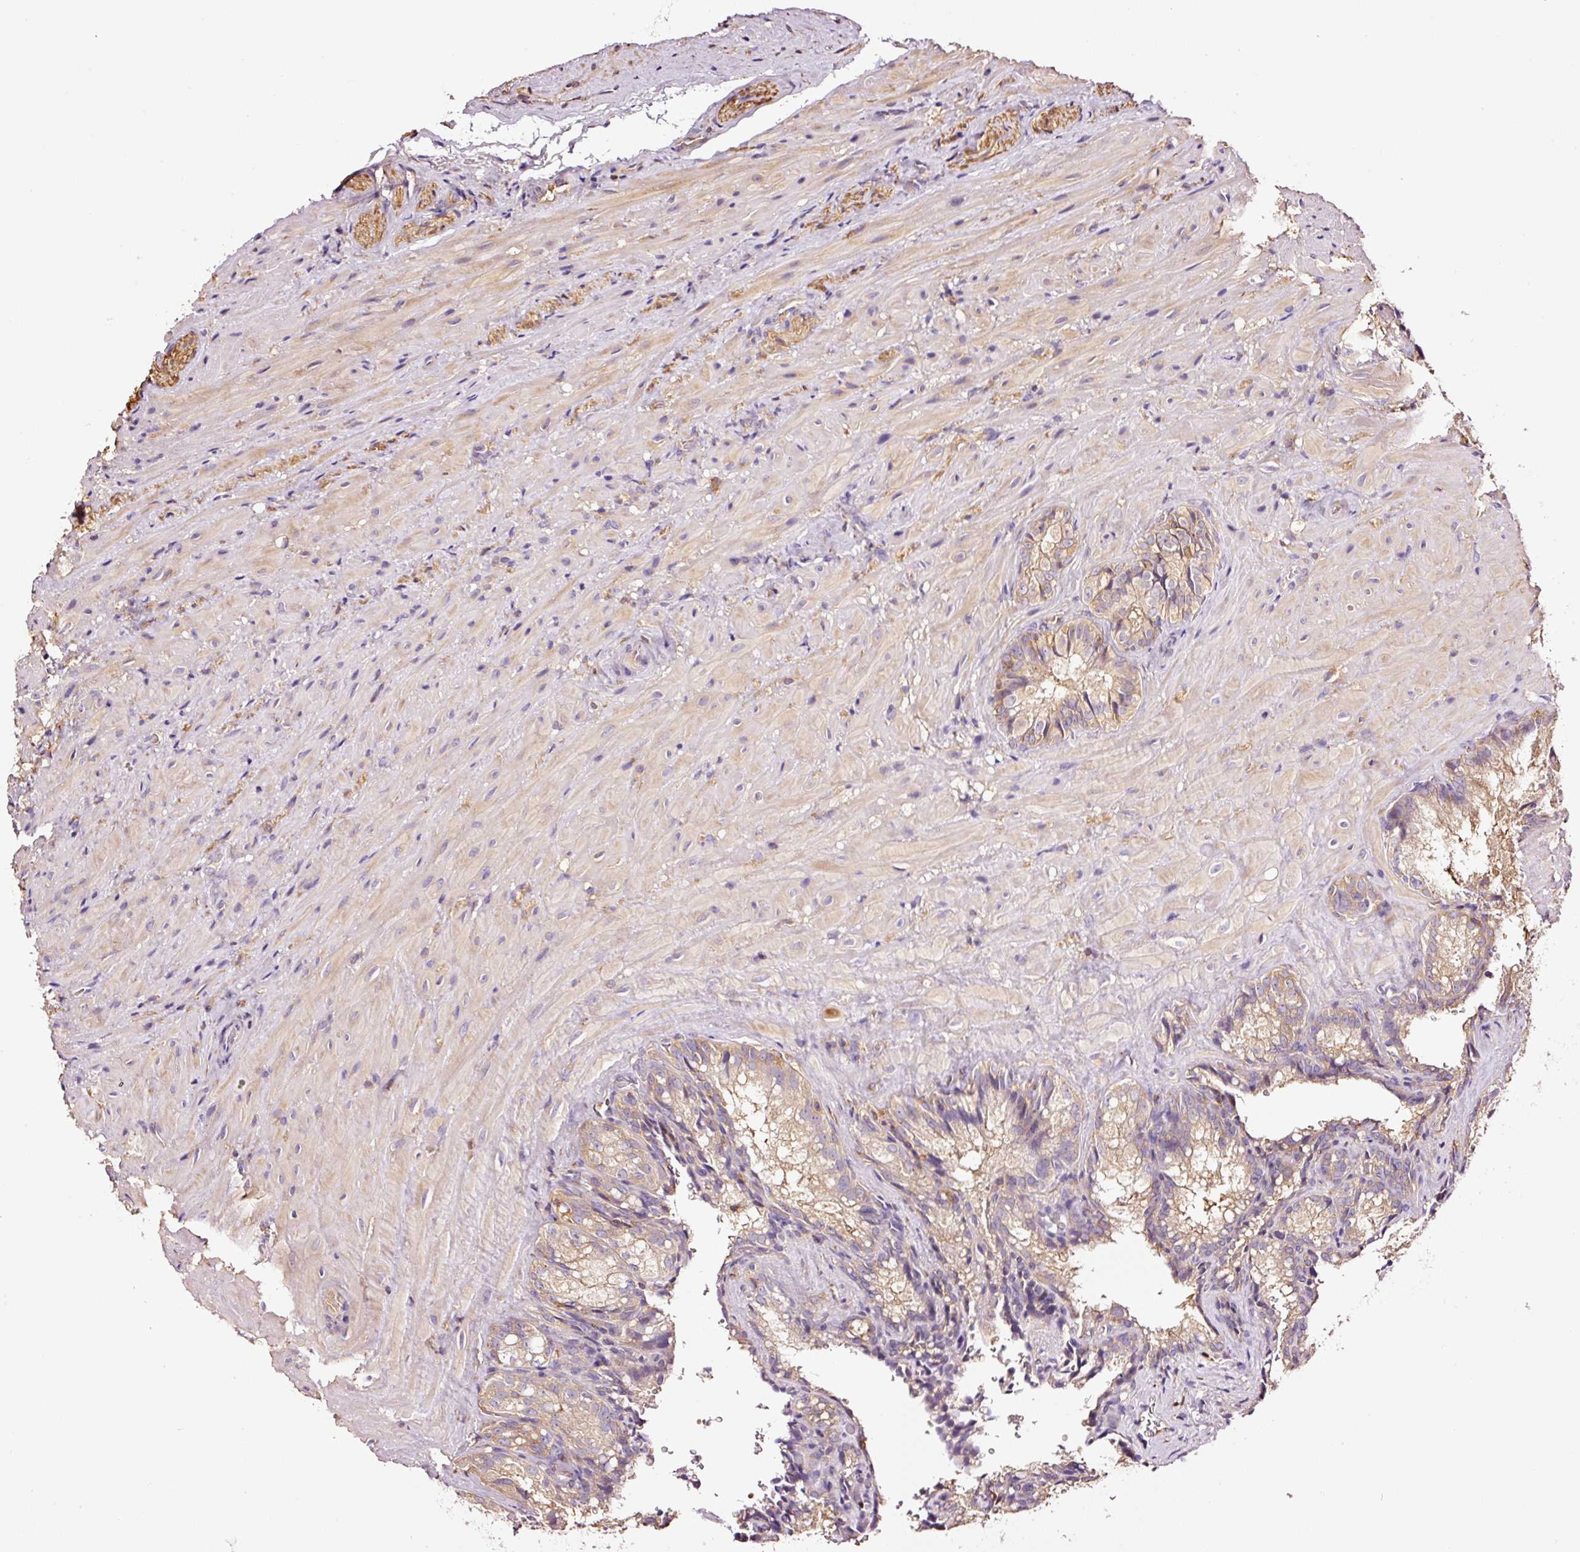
{"staining": {"intensity": "weak", "quantity": "<25%", "location": "cytoplasmic/membranous"}, "tissue": "seminal vesicle", "cell_type": "Glandular cells", "image_type": "normal", "snomed": [{"axis": "morphology", "description": "Normal tissue, NOS"}, {"axis": "topography", "description": "Seminal veicle"}], "caption": "This is an IHC micrograph of normal seminal vesicle. There is no positivity in glandular cells.", "gene": "METAP1", "patient": {"sex": "male", "age": 47}}